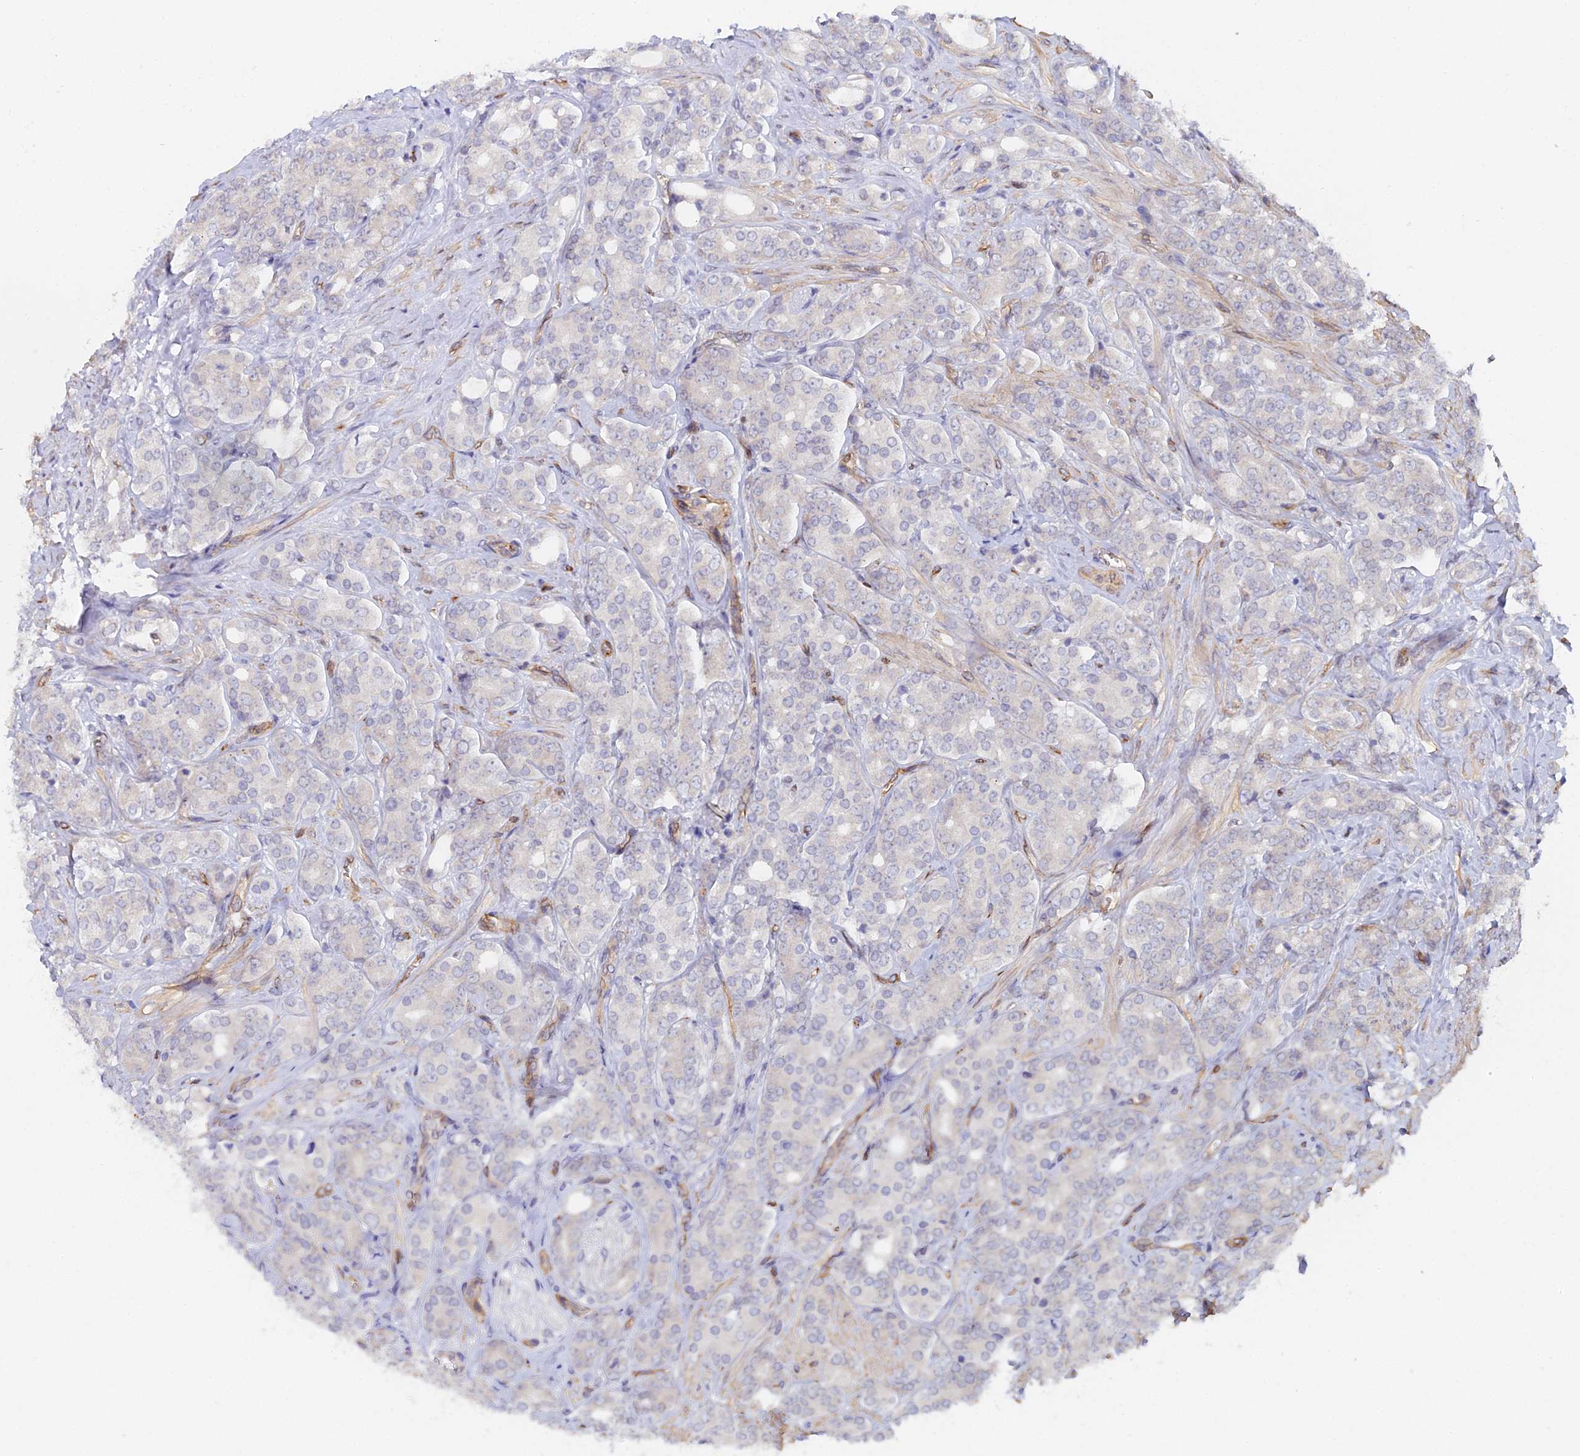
{"staining": {"intensity": "negative", "quantity": "none", "location": "none"}, "tissue": "prostate cancer", "cell_type": "Tumor cells", "image_type": "cancer", "snomed": [{"axis": "morphology", "description": "Adenocarcinoma, High grade"}, {"axis": "topography", "description": "Prostate"}], "caption": "A micrograph of prostate cancer (adenocarcinoma (high-grade)) stained for a protein displays no brown staining in tumor cells. (Immunohistochemistry, brightfield microscopy, high magnification).", "gene": "C4orf19", "patient": {"sex": "male", "age": 62}}